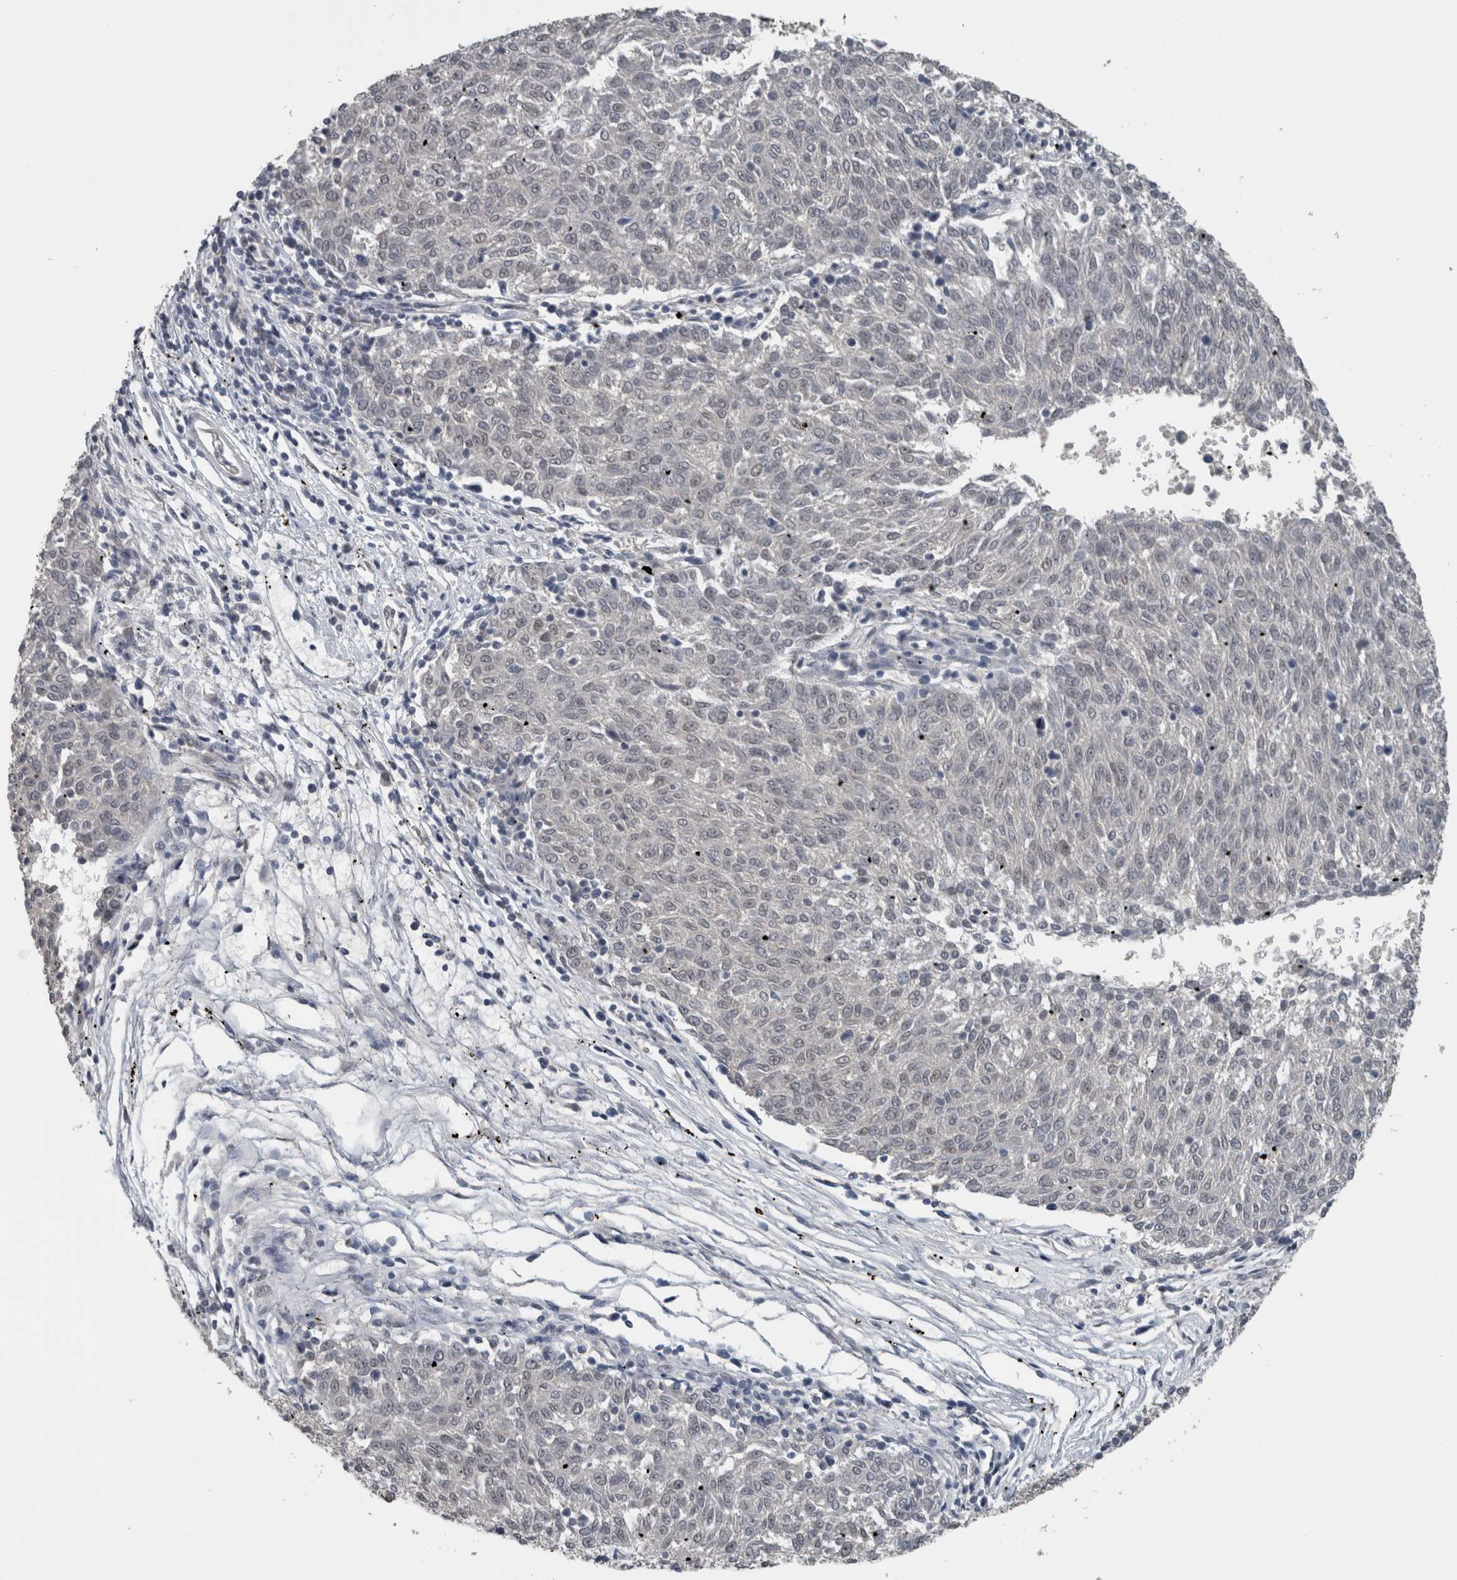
{"staining": {"intensity": "negative", "quantity": "none", "location": "none"}, "tissue": "melanoma", "cell_type": "Tumor cells", "image_type": "cancer", "snomed": [{"axis": "morphology", "description": "Malignant melanoma, NOS"}, {"axis": "topography", "description": "Skin"}], "caption": "The micrograph demonstrates no staining of tumor cells in melanoma.", "gene": "ZBTB21", "patient": {"sex": "female", "age": 72}}